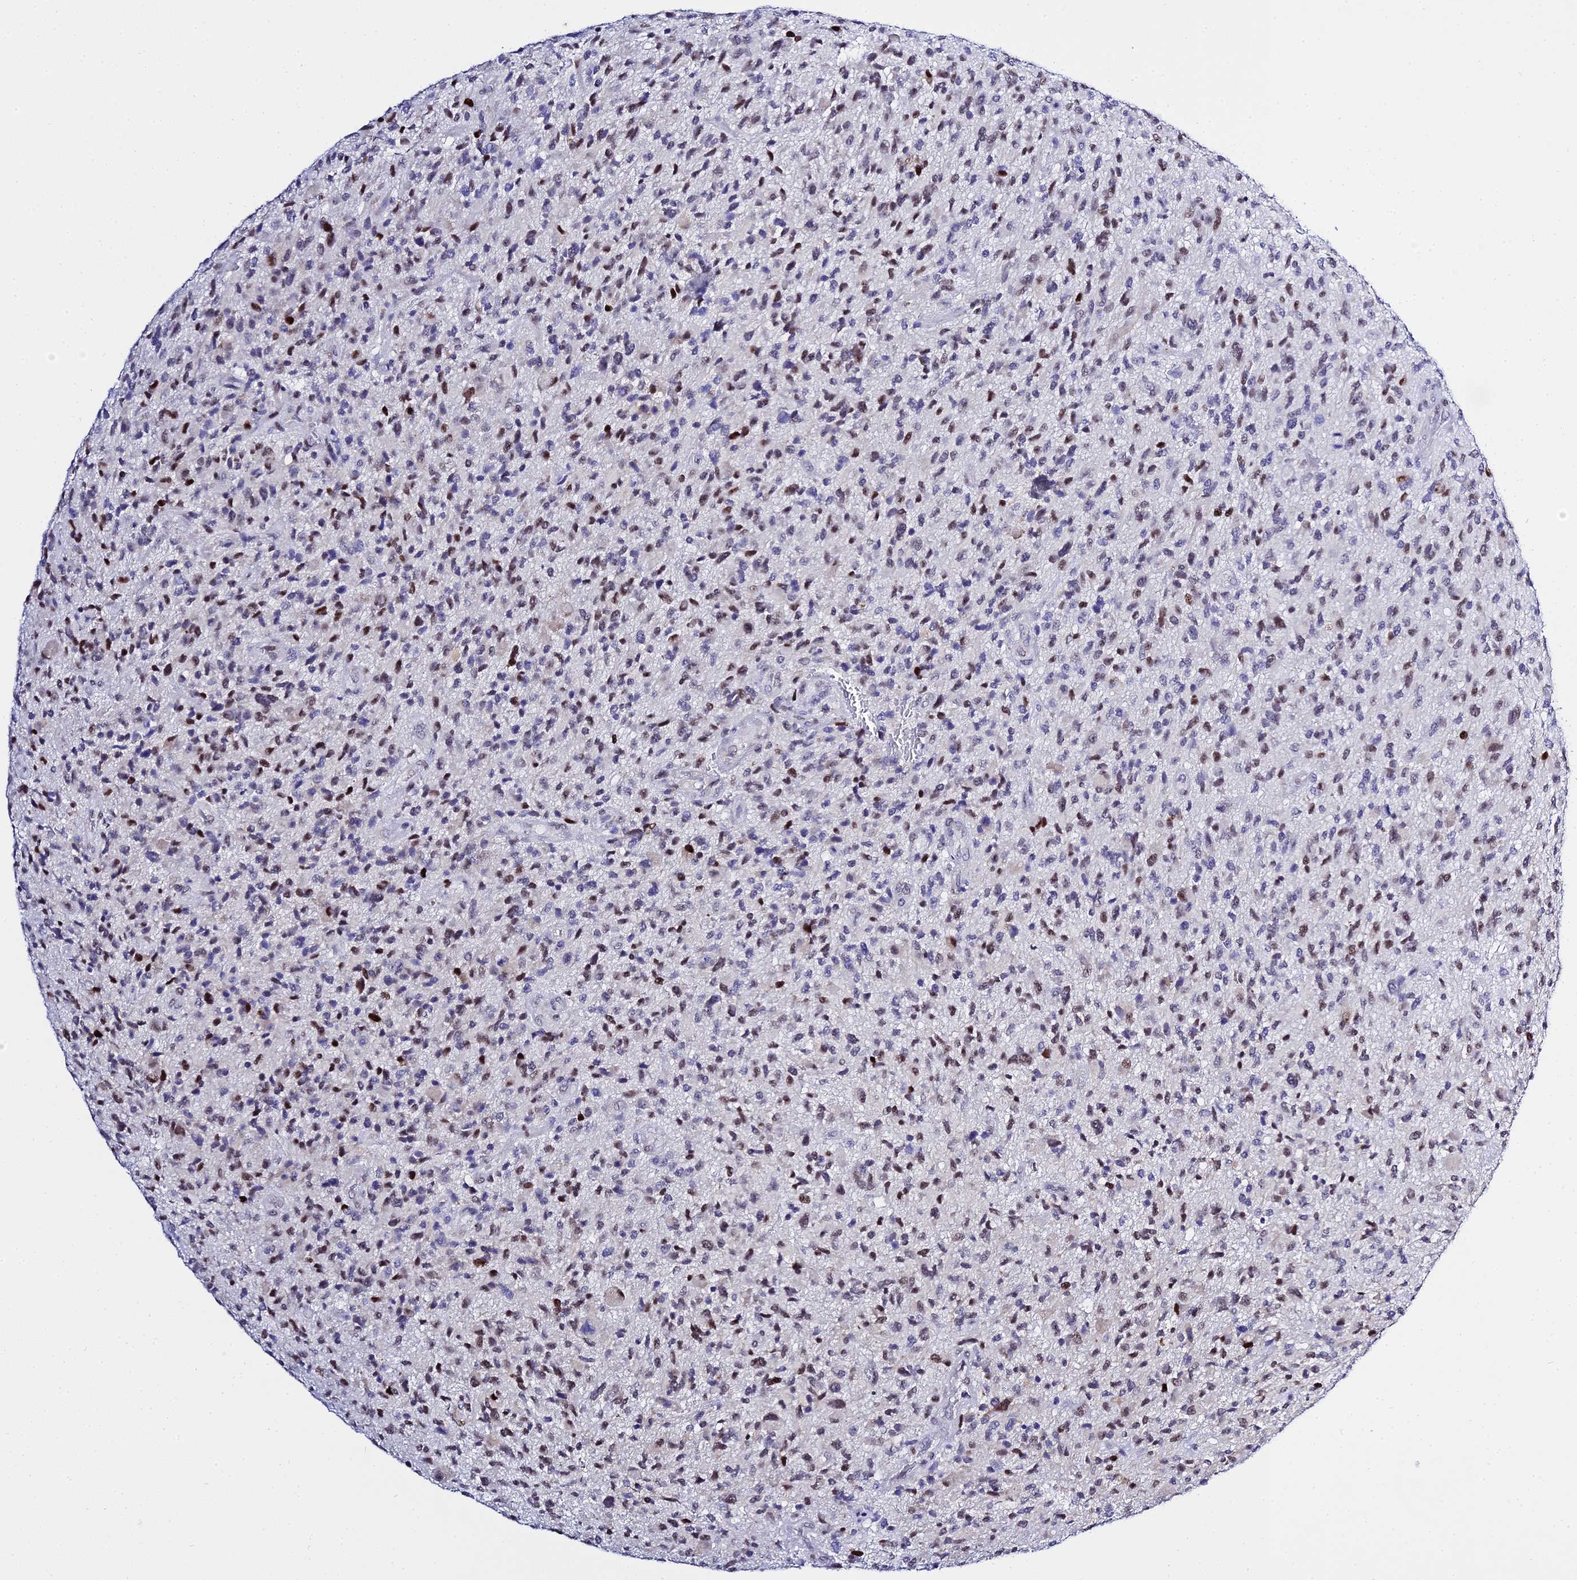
{"staining": {"intensity": "weak", "quantity": "25%-75%", "location": "nuclear"}, "tissue": "glioma", "cell_type": "Tumor cells", "image_type": "cancer", "snomed": [{"axis": "morphology", "description": "Glioma, malignant, High grade"}, {"axis": "topography", "description": "Brain"}], "caption": "Immunohistochemistry (IHC) photomicrograph of glioma stained for a protein (brown), which shows low levels of weak nuclear staining in about 25%-75% of tumor cells.", "gene": "POFUT2", "patient": {"sex": "male", "age": 47}}